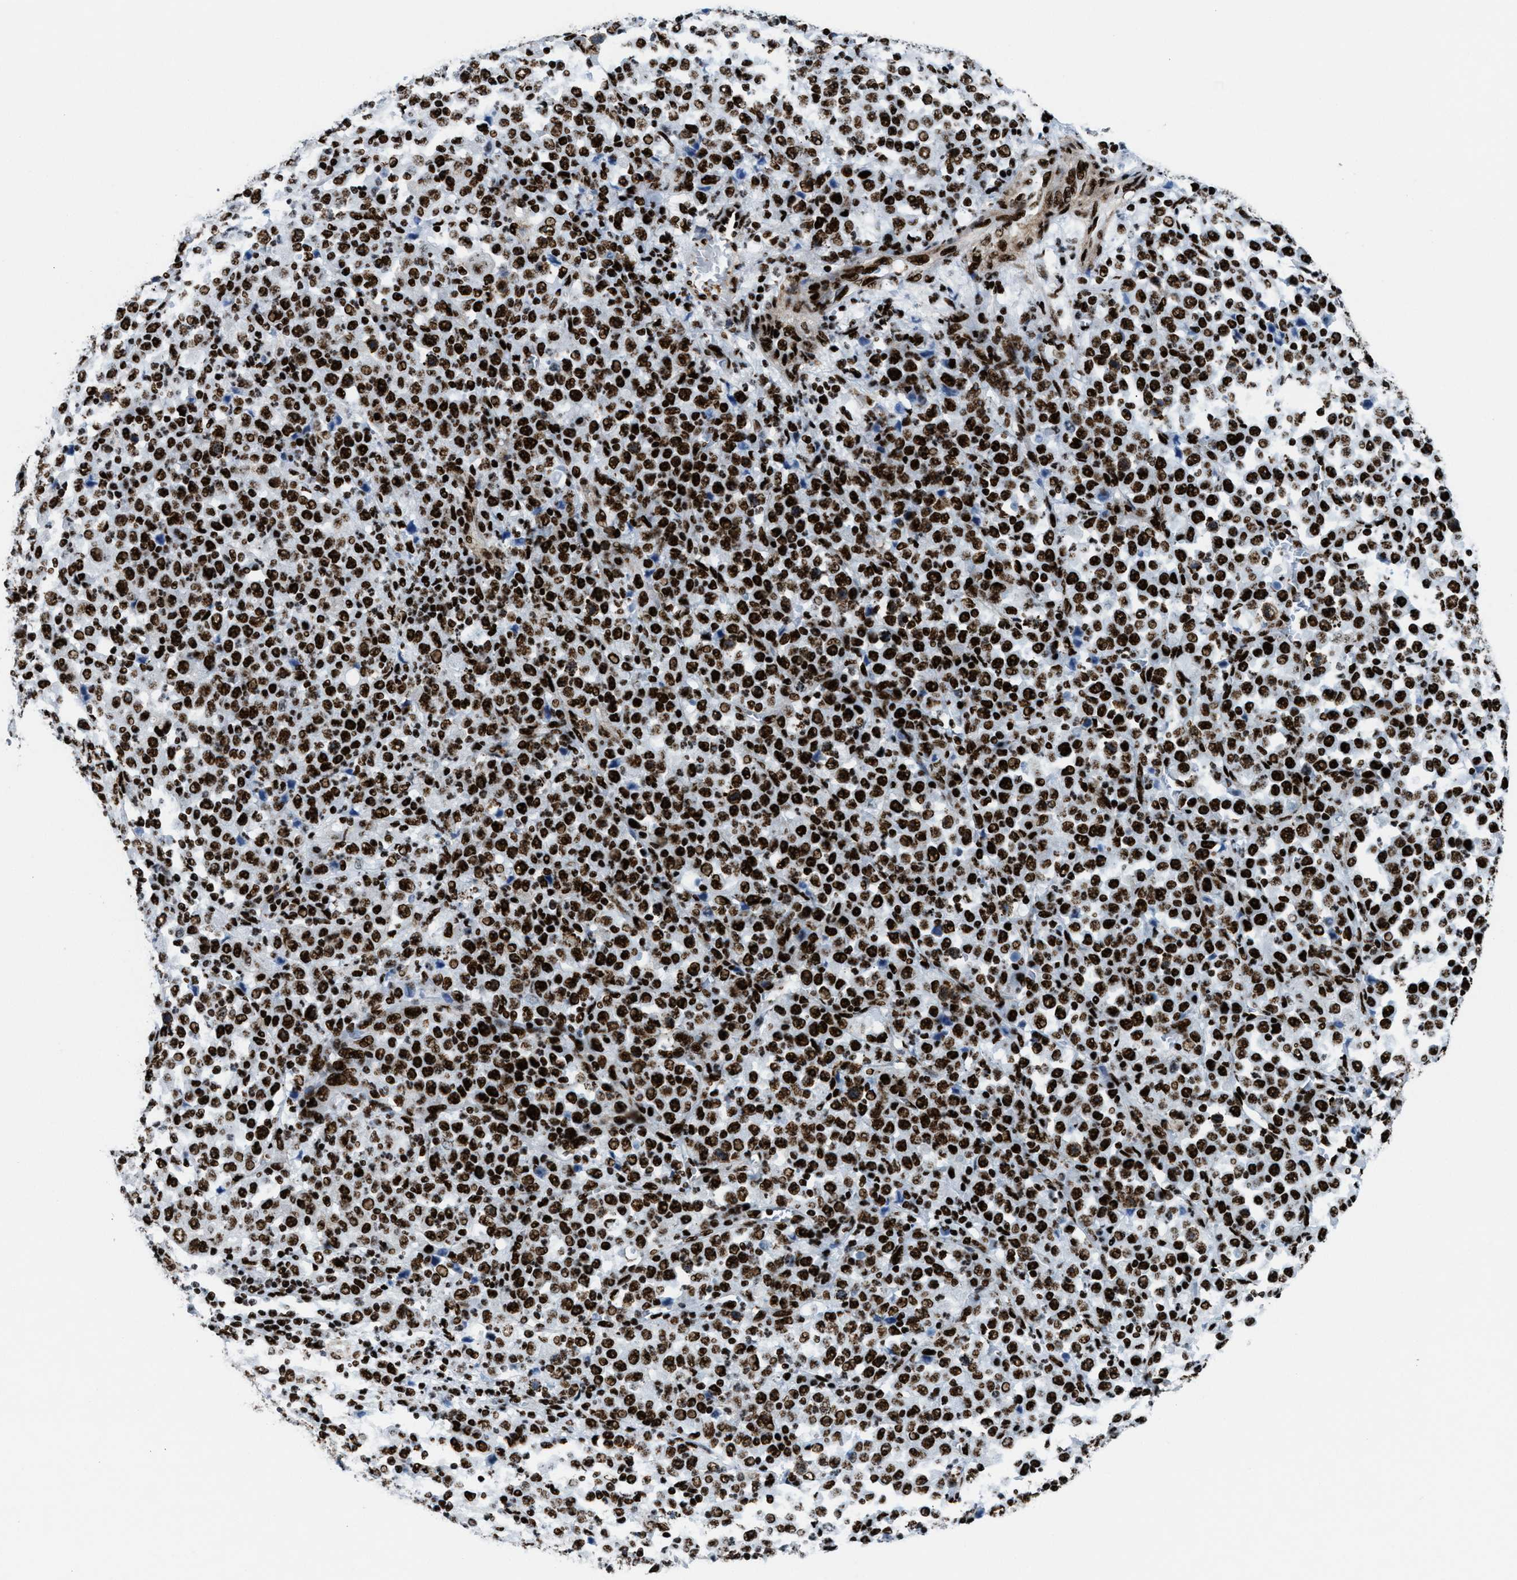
{"staining": {"intensity": "strong", "quantity": ">75%", "location": "nuclear"}, "tissue": "stomach cancer", "cell_type": "Tumor cells", "image_type": "cancer", "snomed": [{"axis": "morphology", "description": "Normal tissue, NOS"}, {"axis": "morphology", "description": "Adenocarcinoma, NOS"}, {"axis": "topography", "description": "Stomach, upper"}, {"axis": "topography", "description": "Stomach"}], "caption": "An IHC micrograph of tumor tissue is shown. Protein staining in brown highlights strong nuclear positivity in stomach cancer within tumor cells.", "gene": "NONO", "patient": {"sex": "male", "age": 59}}